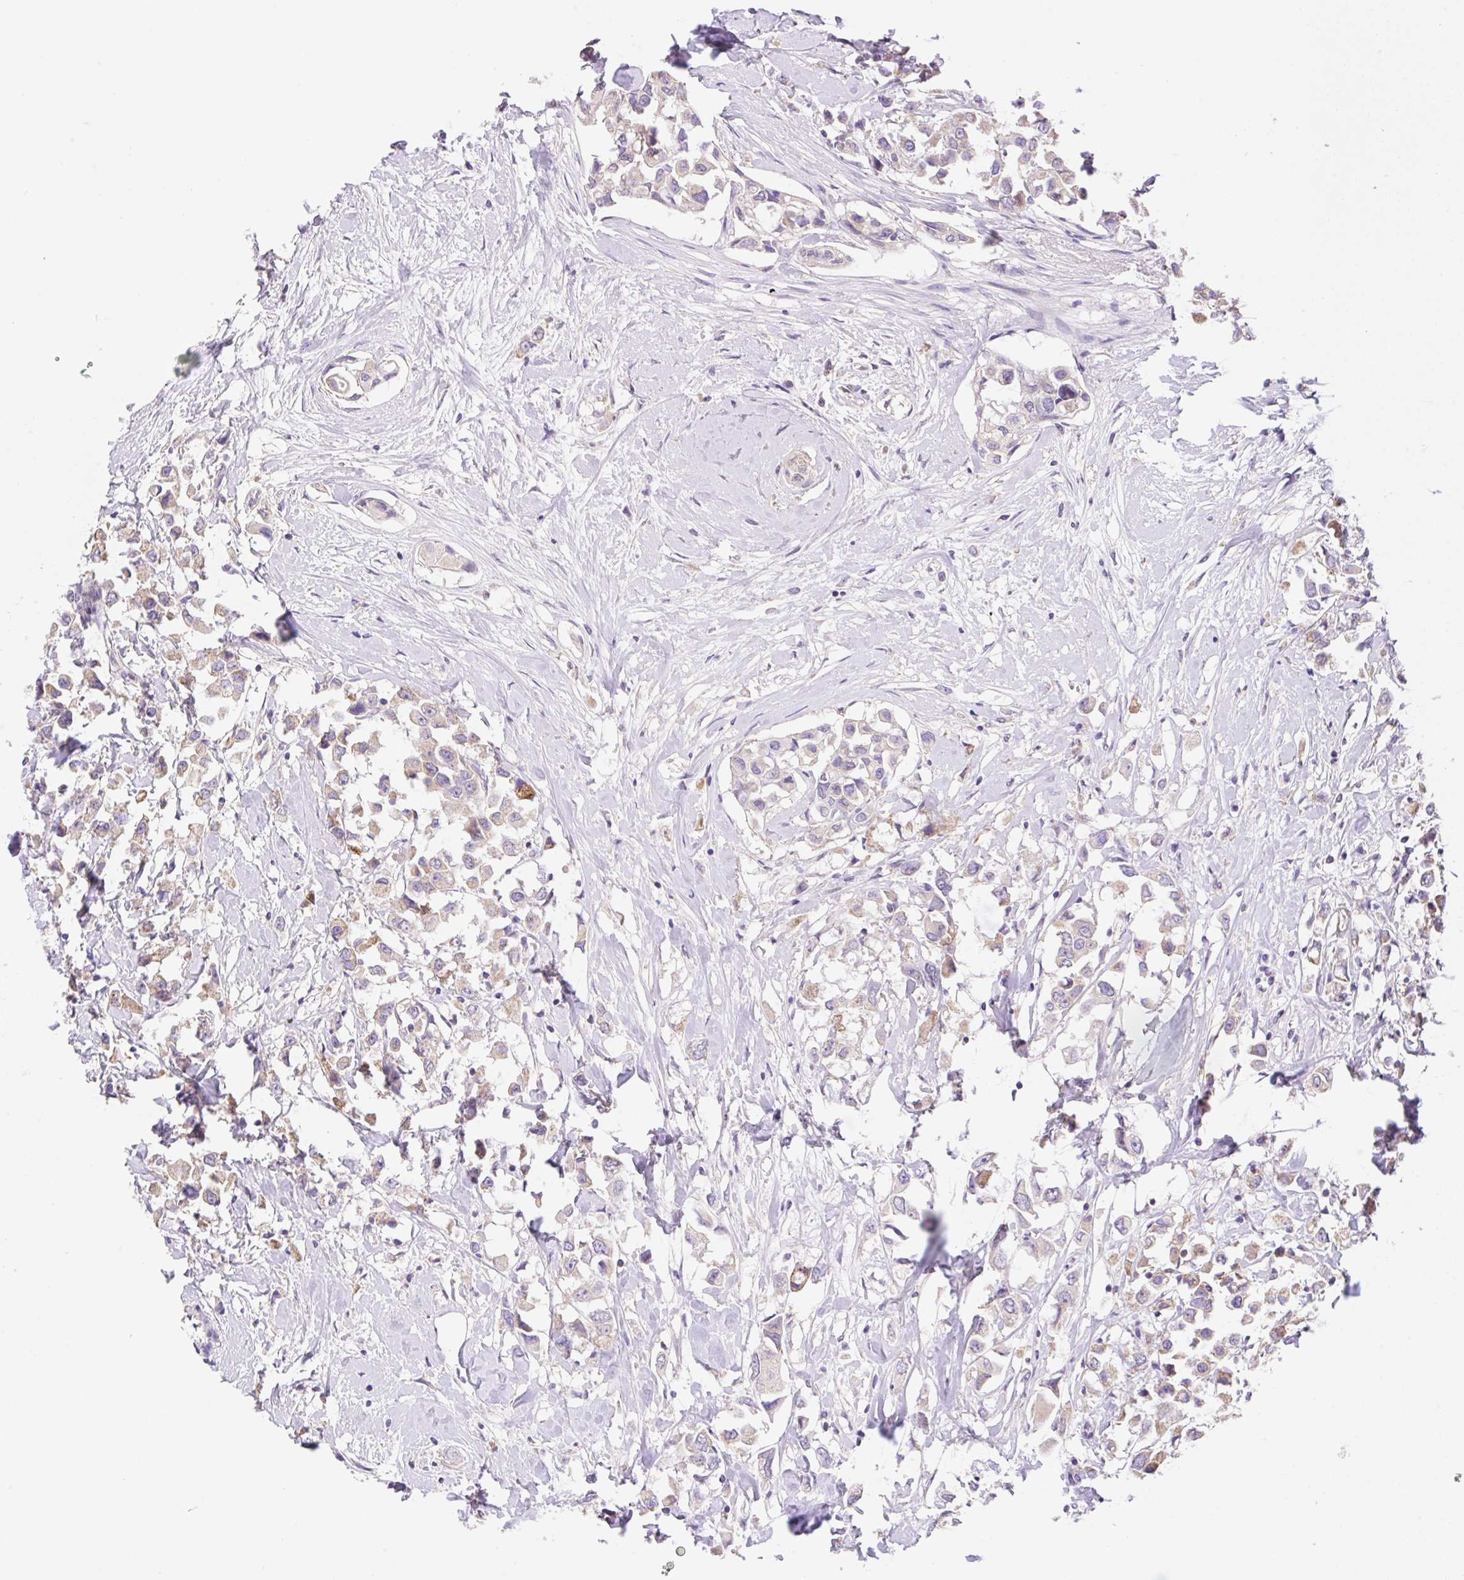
{"staining": {"intensity": "moderate", "quantity": "25%-75%", "location": "cytoplasmic/membranous"}, "tissue": "breast cancer", "cell_type": "Tumor cells", "image_type": "cancer", "snomed": [{"axis": "morphology", "description": "Duct carcinoma"}, {"axis": "topography", "description": "Breast"}], "caption": "Tumor cells demonstrate moderate cytoplasmic/membranous staining in about 25%-75% of cells in breast cancer. Ihc stains the protein of interest in brown and the nuclei are stained blue.", "gene": "COPZ2", "patient": {"sex": "female", "age": 61}}